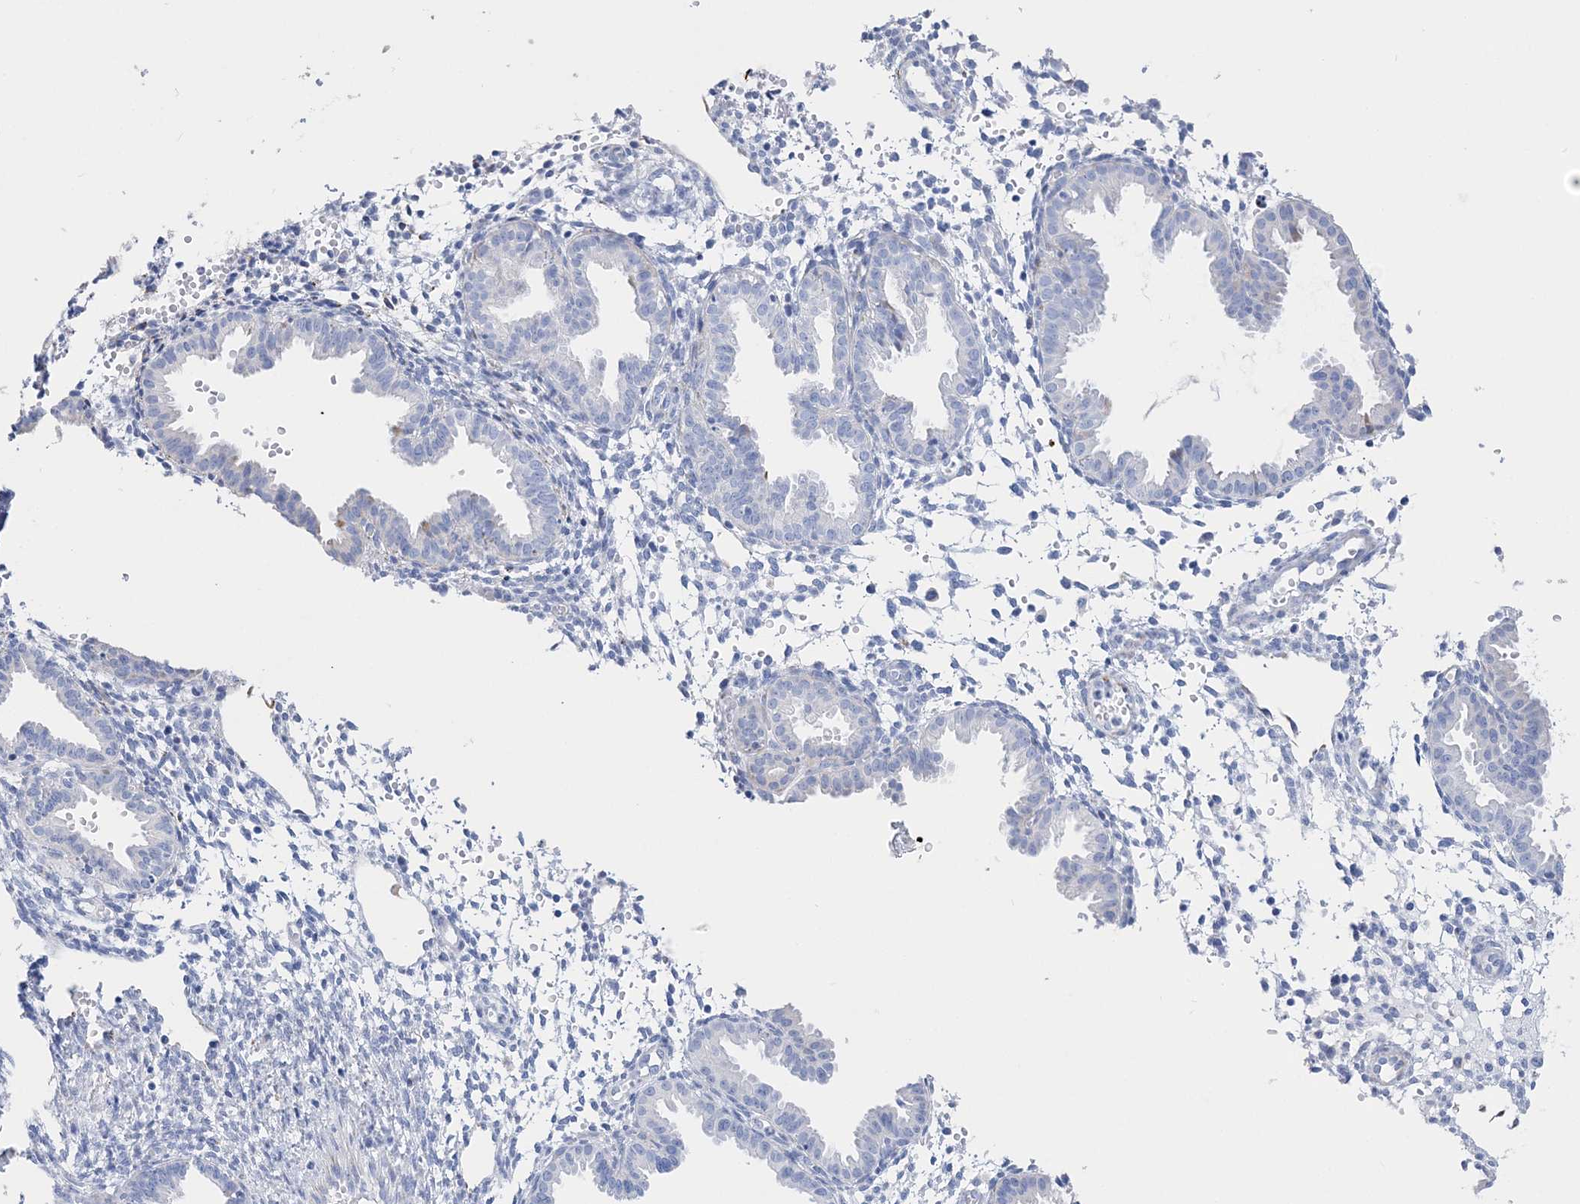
{"staining": {"intensity": "negative", "quantity": "none", "location": "none"}, "tissue": "endometrium", "cell_type": "Cells in endometrial stroma", "image_type": "normal", "snomed": [{"axis": "morphology", "description": "Normal tissue, NOS"}, {"axis": "topography", "description": "Endometrium"}], "caption": "A high-resolution micrograph shows immunohistochemistry (IHC) staining of benign endometrium, which demonstrates no significant staining in cells in endometrial stroma.", "gene": "TSPYL6", "patient": {"sex": "female", "age": 33}}